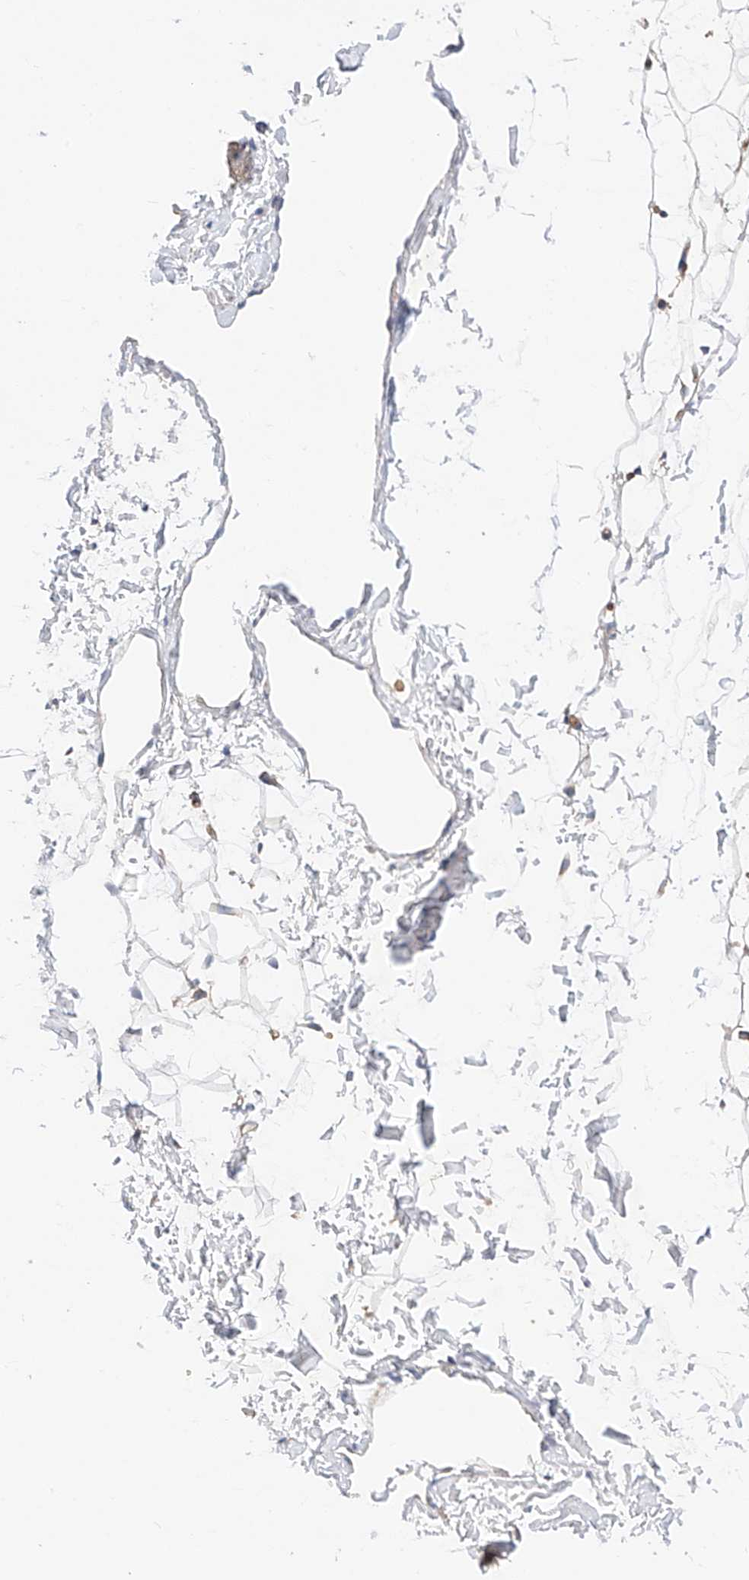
{"staining": {"intensity": "negative", "quantity": "none", "location": "none"}, "tissue": "adipose tissue", "cell_type": "Adipocytes", "image_type": "normal", "snomed": [{"axis": "morphology", "description": "Normal tissue, NOS"}, {"axis": "topography", "description": "Breast"}], "caption": "Immunohistochemistry histopathology image of unremarkable human adipose tissue stained for a protein (brown), which reveals no staining in adipocytes.", "gene": "NR1D1", "patient": {"sex": "female", "age": 23}}